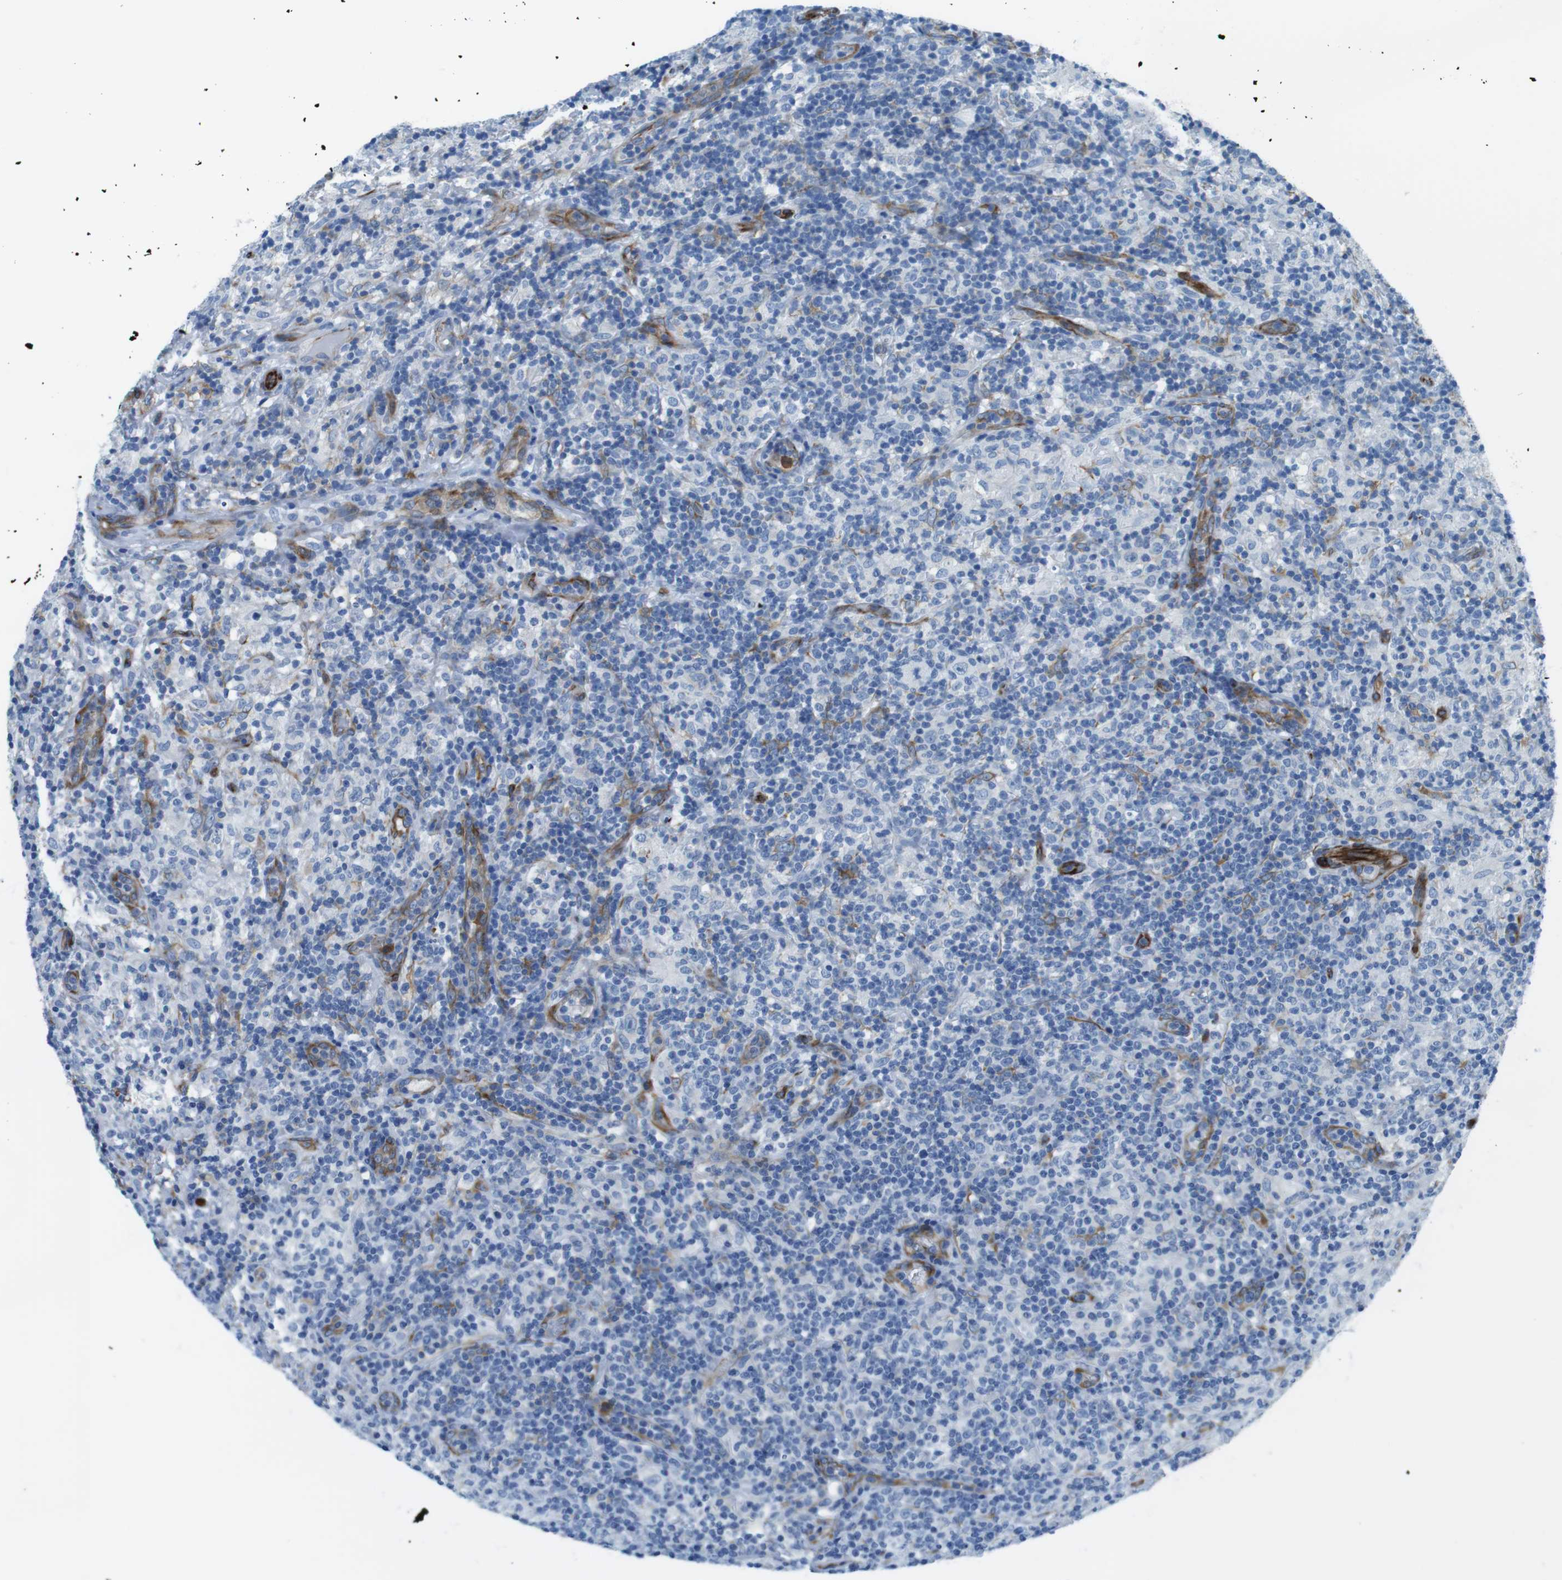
{"staining": {"intensity": "negative", "quantity": "none", "location": "none"}, "tissue": "lymphoma", "cell_type": "Tumor cells", "image_type": "cancer", "snomed": [{"axis": "morphology", "description": "Hodgkin's disease, NOS"}, {"axis": "topography", "description": "Lymph node"}], "caption": "This is an immunohistochemistry (IHC) micrograph of human lymphoma. There is no expression in tumor cells.", "gene": "EMP2", "patient": {"sex": "male", "age": 70}}